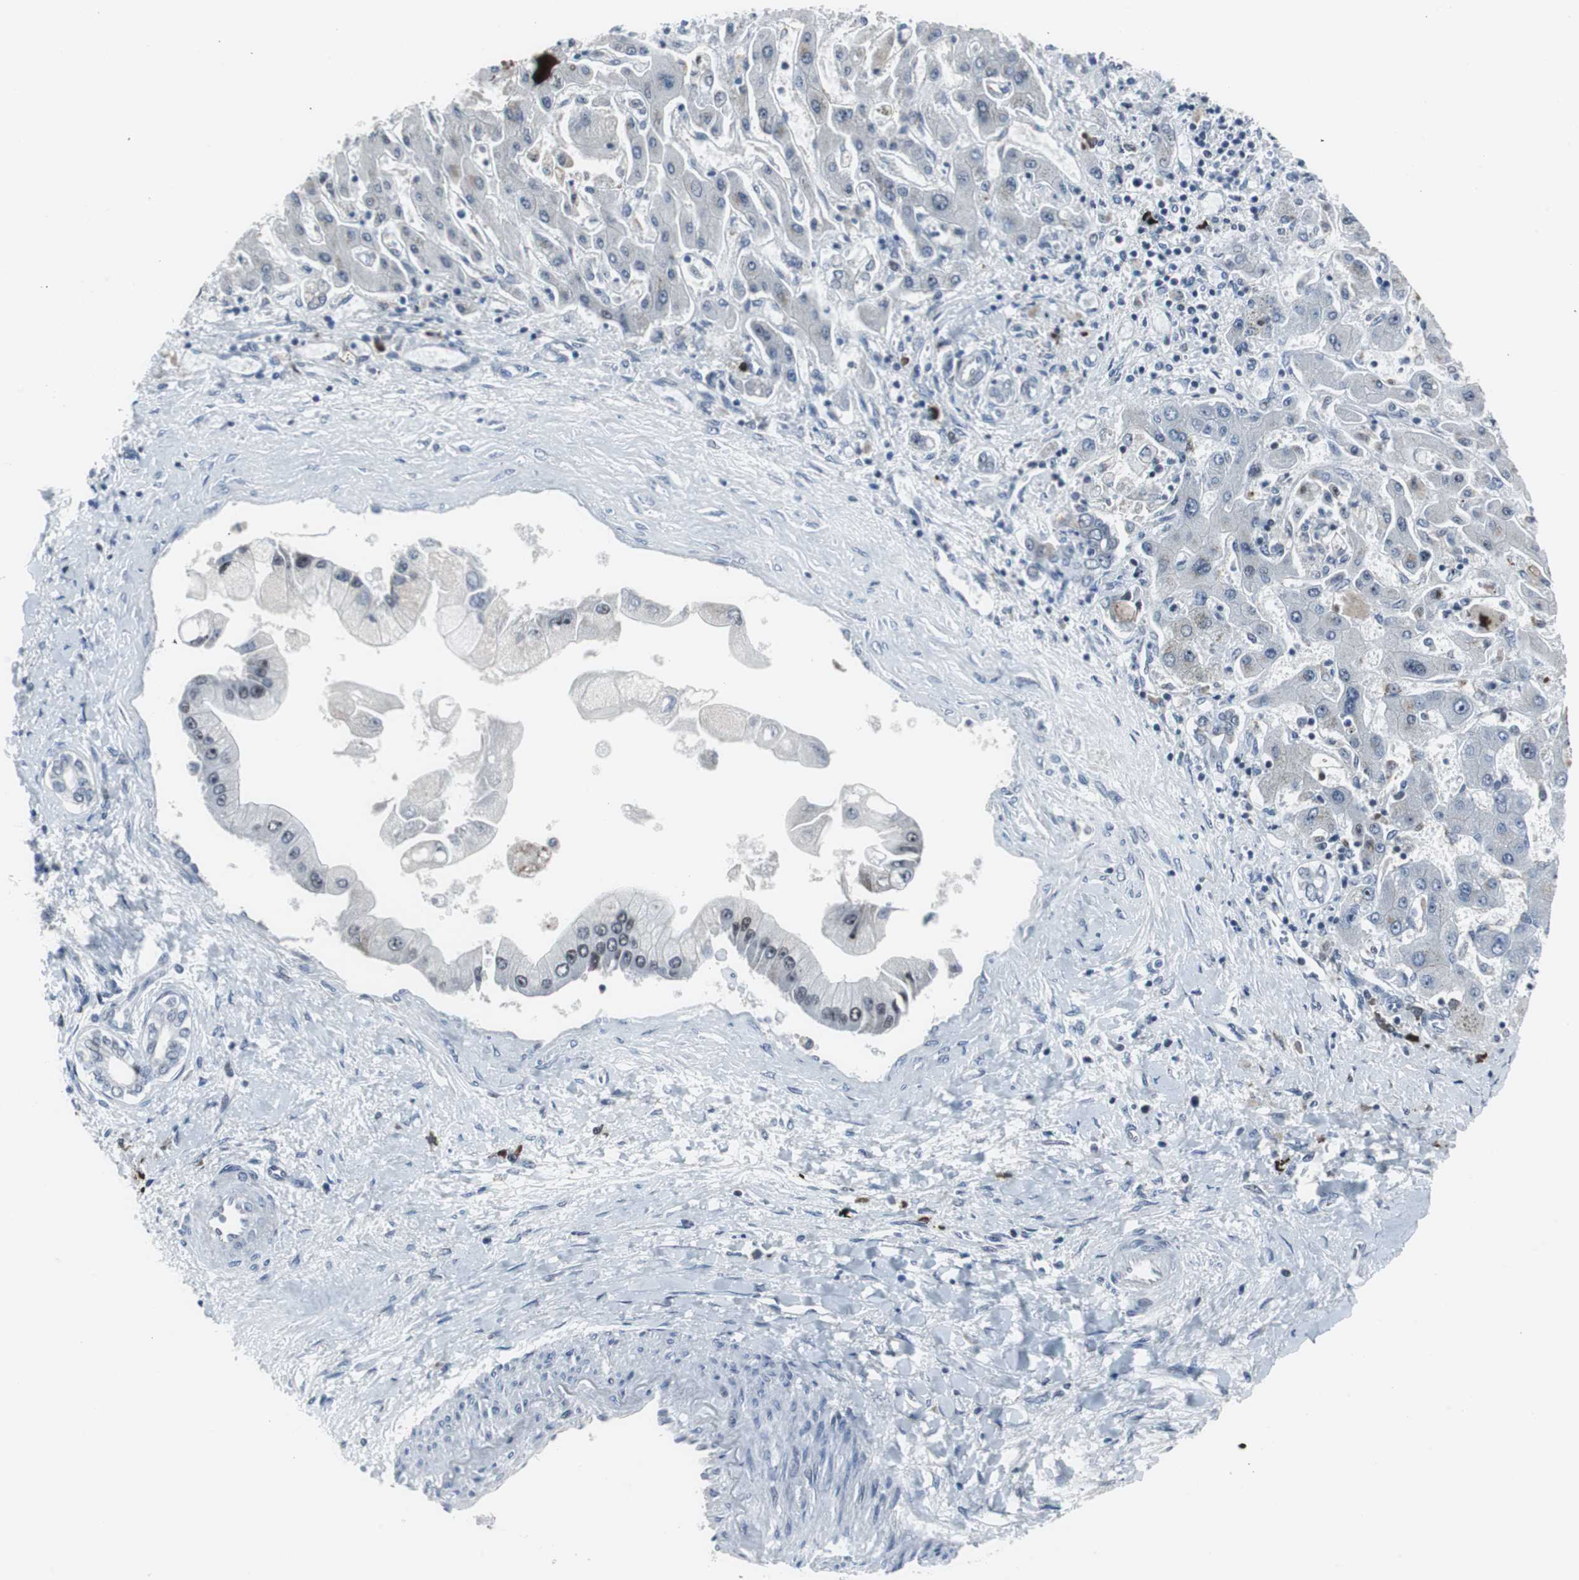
{"staining": {"intensity": "weak", "quantity": "<25%", "location": "nuclear"}, "tissue": "liver cancer", "cell_type": "Tumor cells", "image_type": "cancer", "snomed": [{"axis": "morphology", "description": "Cholangiocarcinoma"}, {"axis": "topography", "description": "Liver"}], "caption": "Tumor cells are negative for brown protein staining in cholangiocarcinoma (liver).", "gene": "DOK1", "patient": {"sex": "male", "age": 50}}